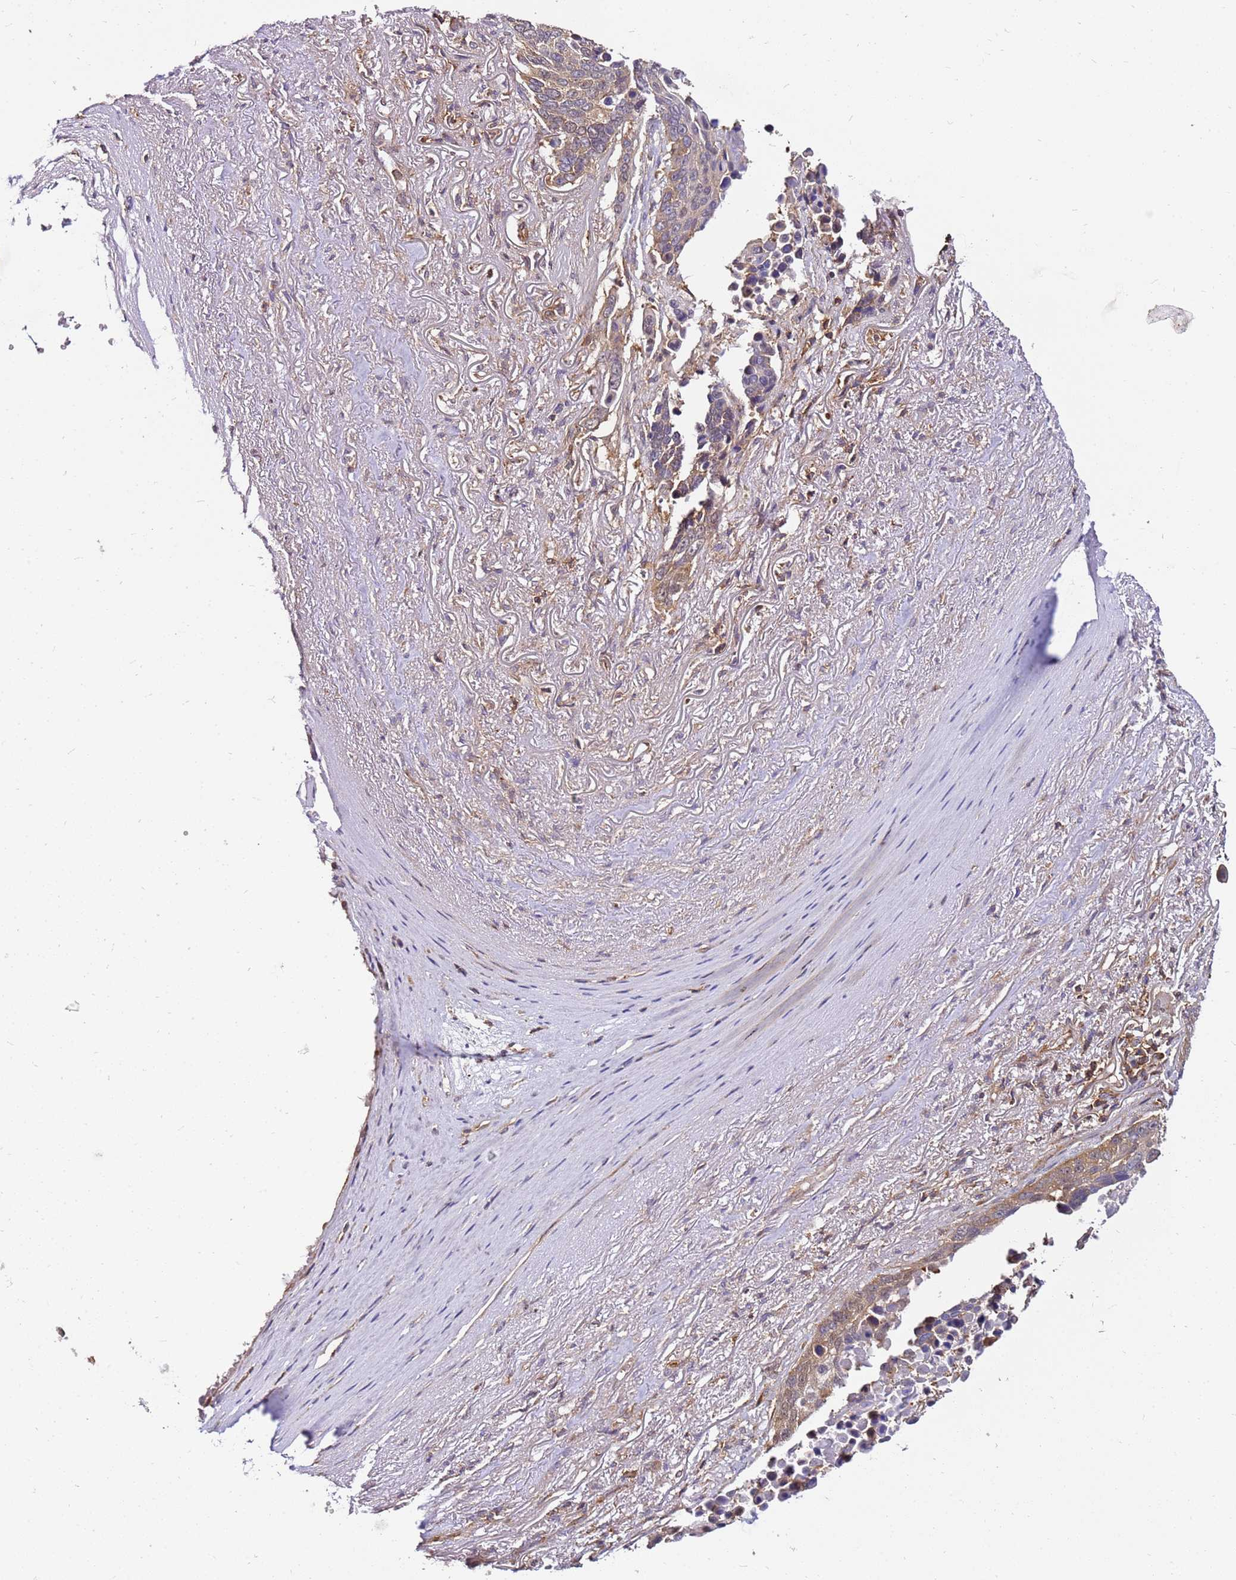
{"staining": {"intensity": "moderate", "quantity": "25%-75%", "location": "cytoplasmic/membranous"}, "tissue": "lung cancer", "cell_type": "Tumor cells", "image_type": "cancer", "snomed": [{"axis": "morphology", "description": "Normal tissue, NOS"}, {"axis": "morphology", "description": "Squamous cell carcinoma, NOS"}, {"axis": "topography", "description": "Lymph node"}, {"axis": "topography", "description": "Lung"}], "caption": "This is an image of IHC staining of lung cancer (squamous cell carcinoma), which shows moderate staining in the cytoplasmic/membranous of tumor cells.", "gene": "PIH1D1", "patient": {"sex": "male", "age": 66}}